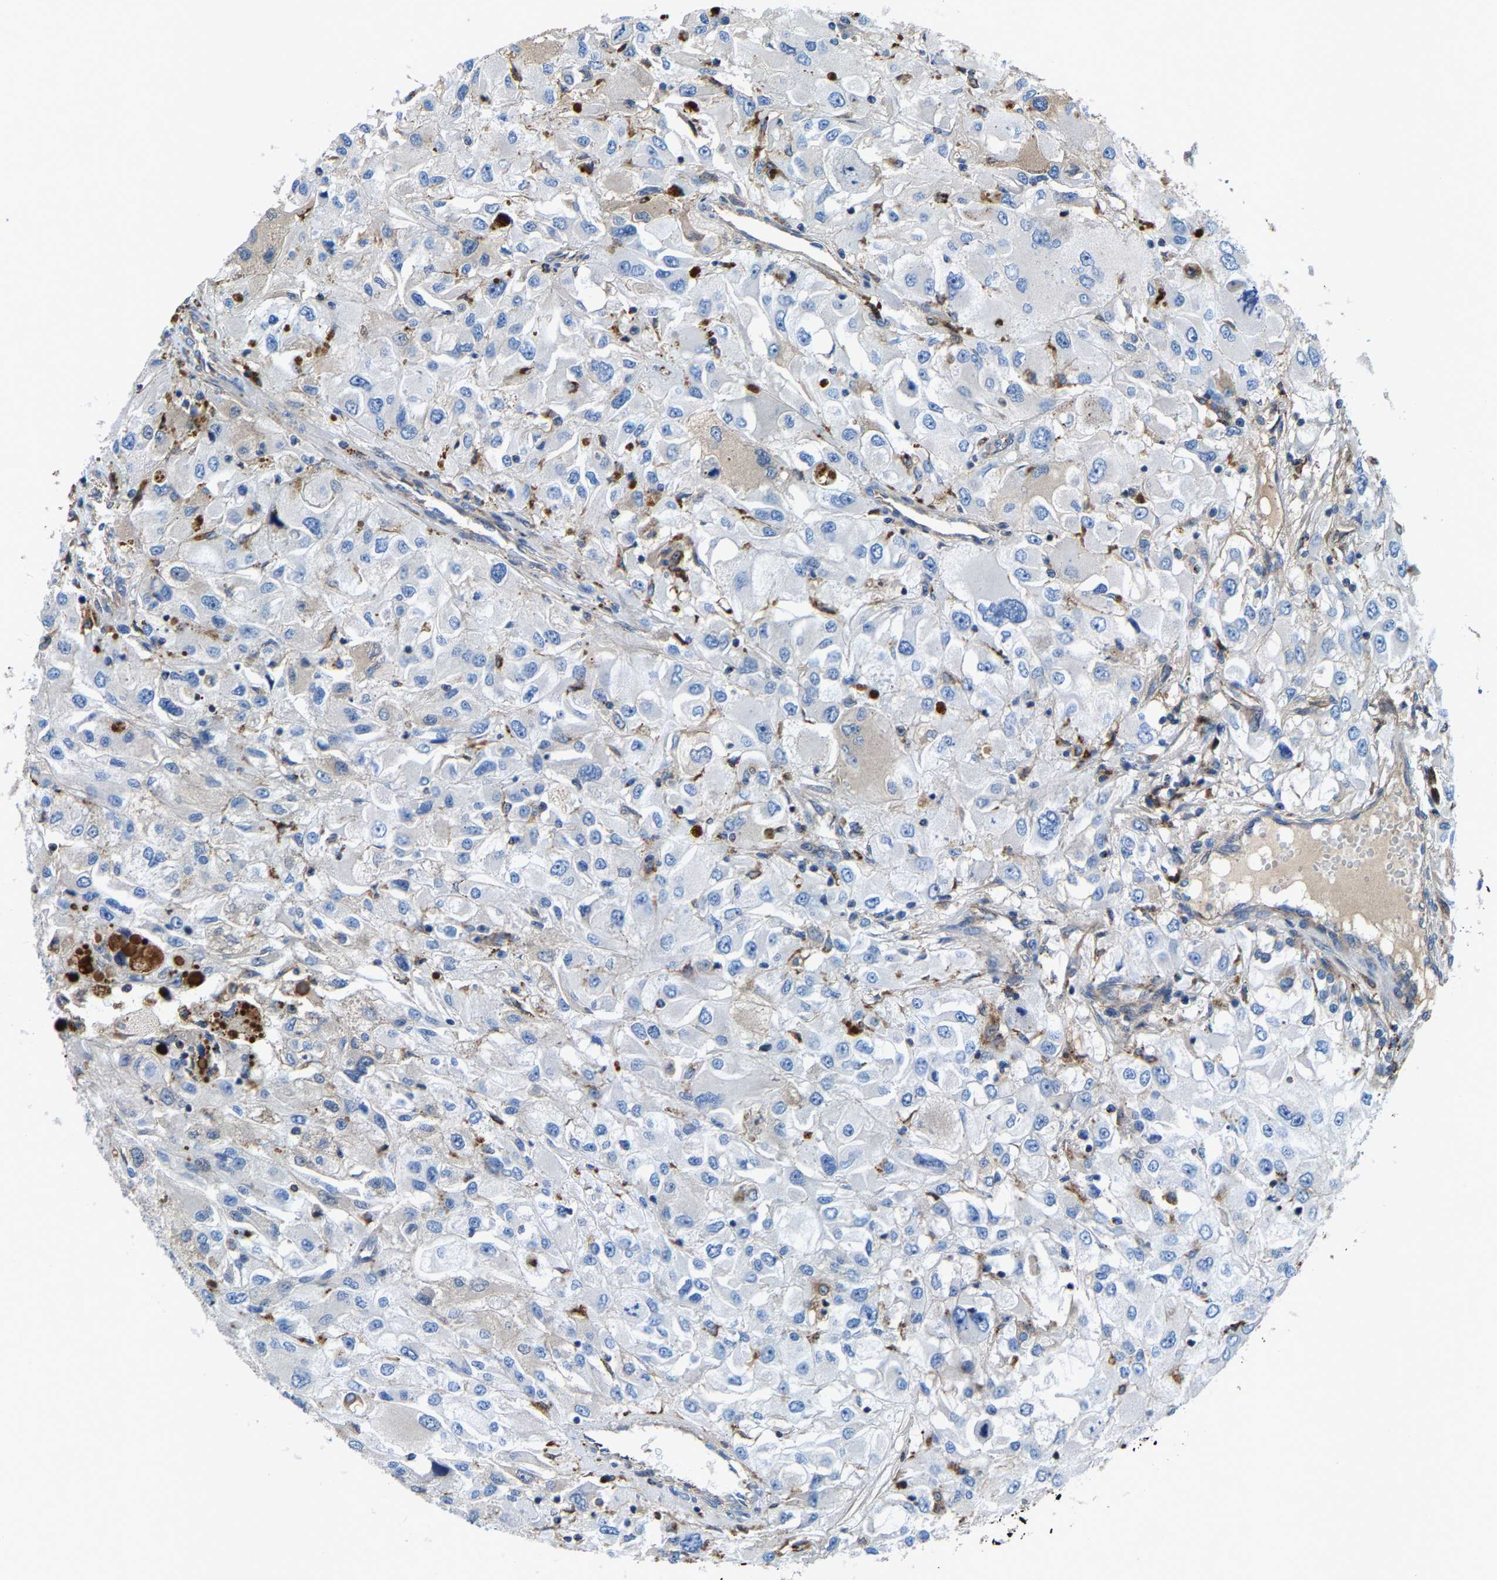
{"staining": {"intensity": "negative", "quantity": "none", "location": "none"}, "tissue": "renal cancer", "cell_type": "Tumor cells", "image_type": "cancer", "snomed": [{"axis": "morphology", "description": "Adenocarcinoma, NOS"}, {"axis": "topography", "description": "Kidney"}], "caption": "Tumor cells show no significant expression in renal cancer (adenocarcinoma).", "gene": "DPP7", "patient": {"sex": "female", "age": 52}}